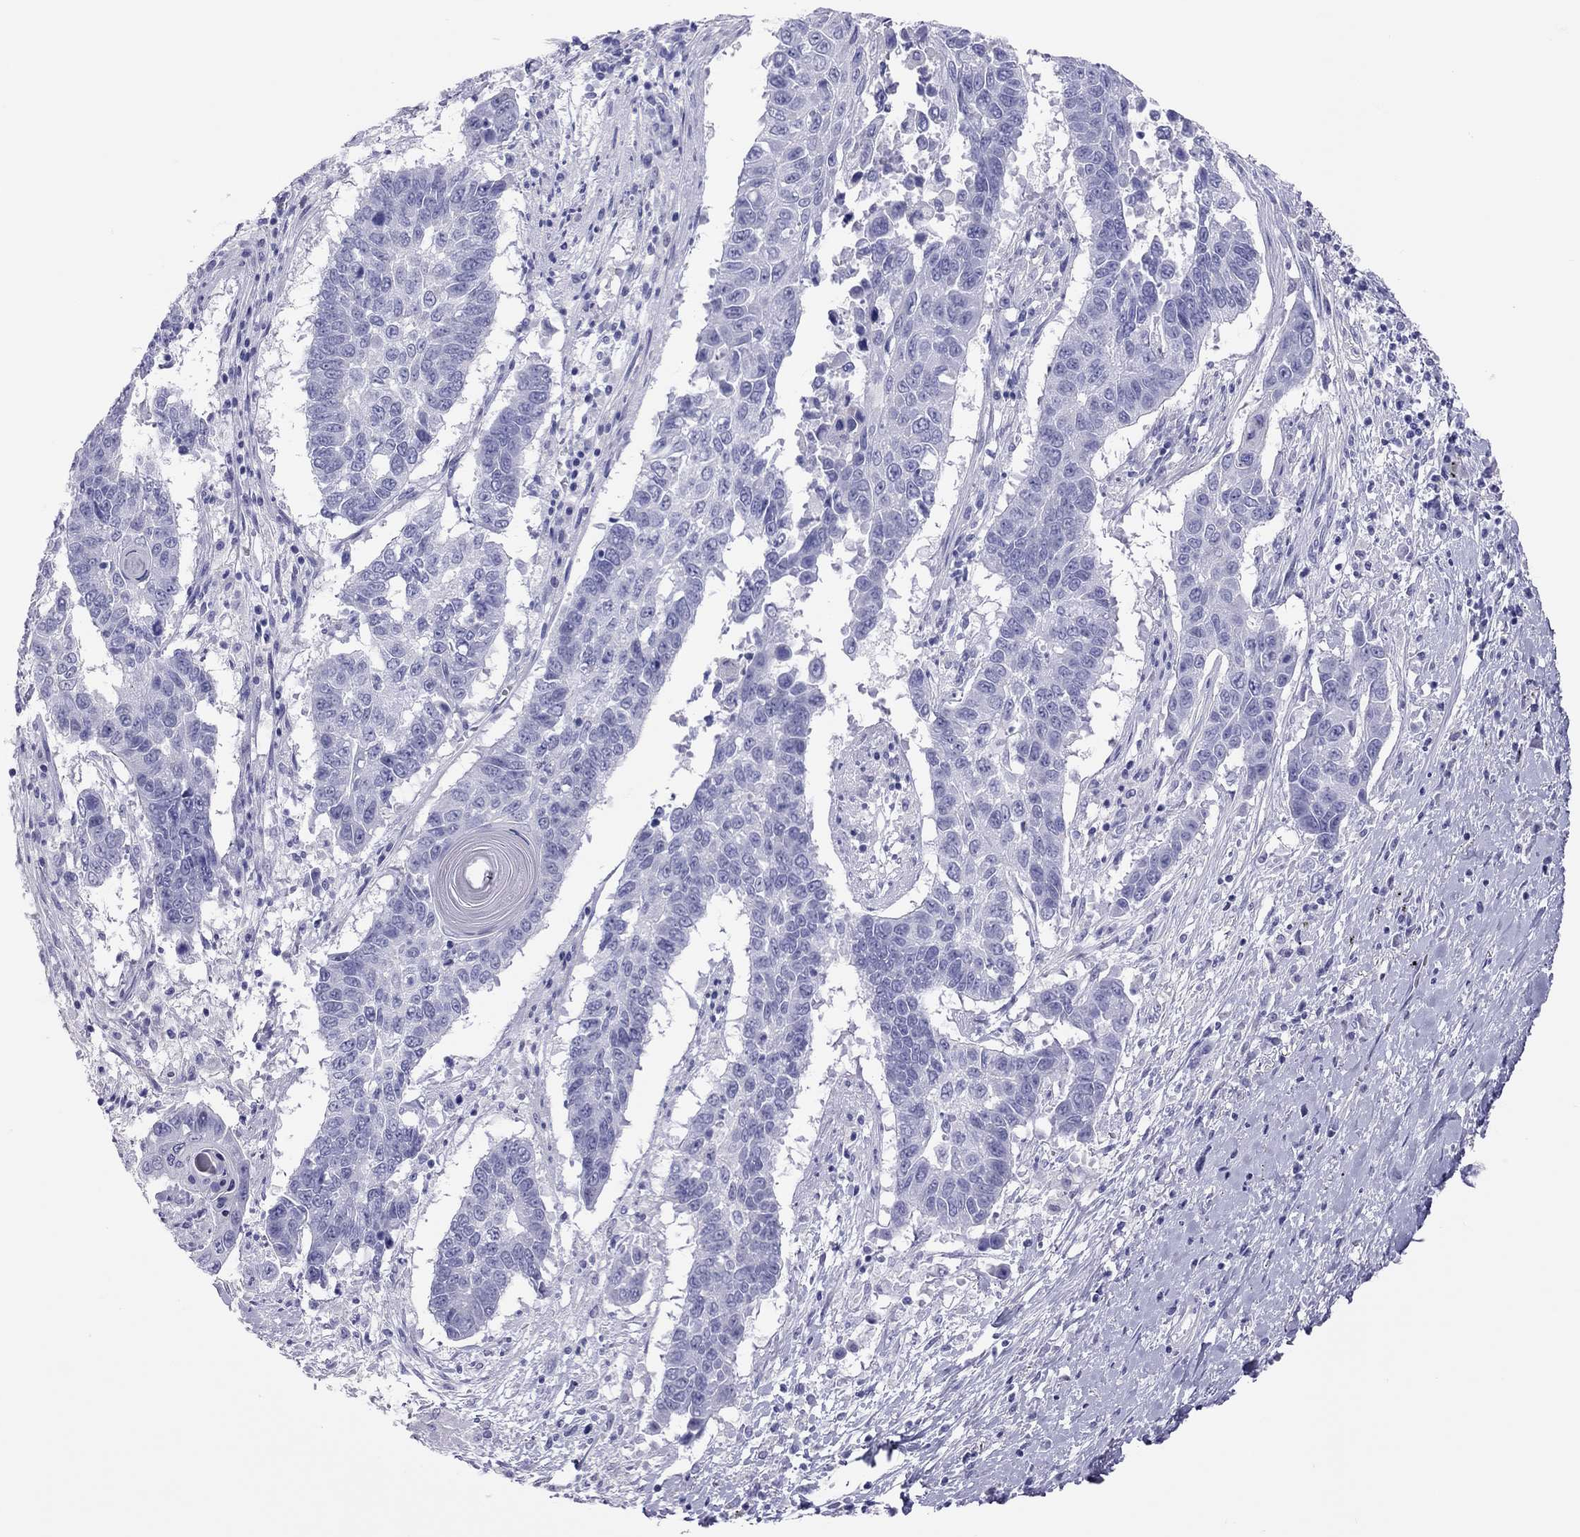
{"staining": {"intensity": "negative", "quantity": "none", "location": "none"}, "tissue": "lung cancer", "cell_type": "Tumor cells", "image_type": "cancer", "snomed": [{"axis": "morphology", "description": "Squamous cell carcinoma, NOS"}, {"axis": "topography", "description": "Lung"}], "caption": "The photomicrograph demonstrates no significant expression in tumor cells of squamous cell carcinoma (lung).", "gene": "PSMB11", "patient": {"sex": "male", "age": 73}}